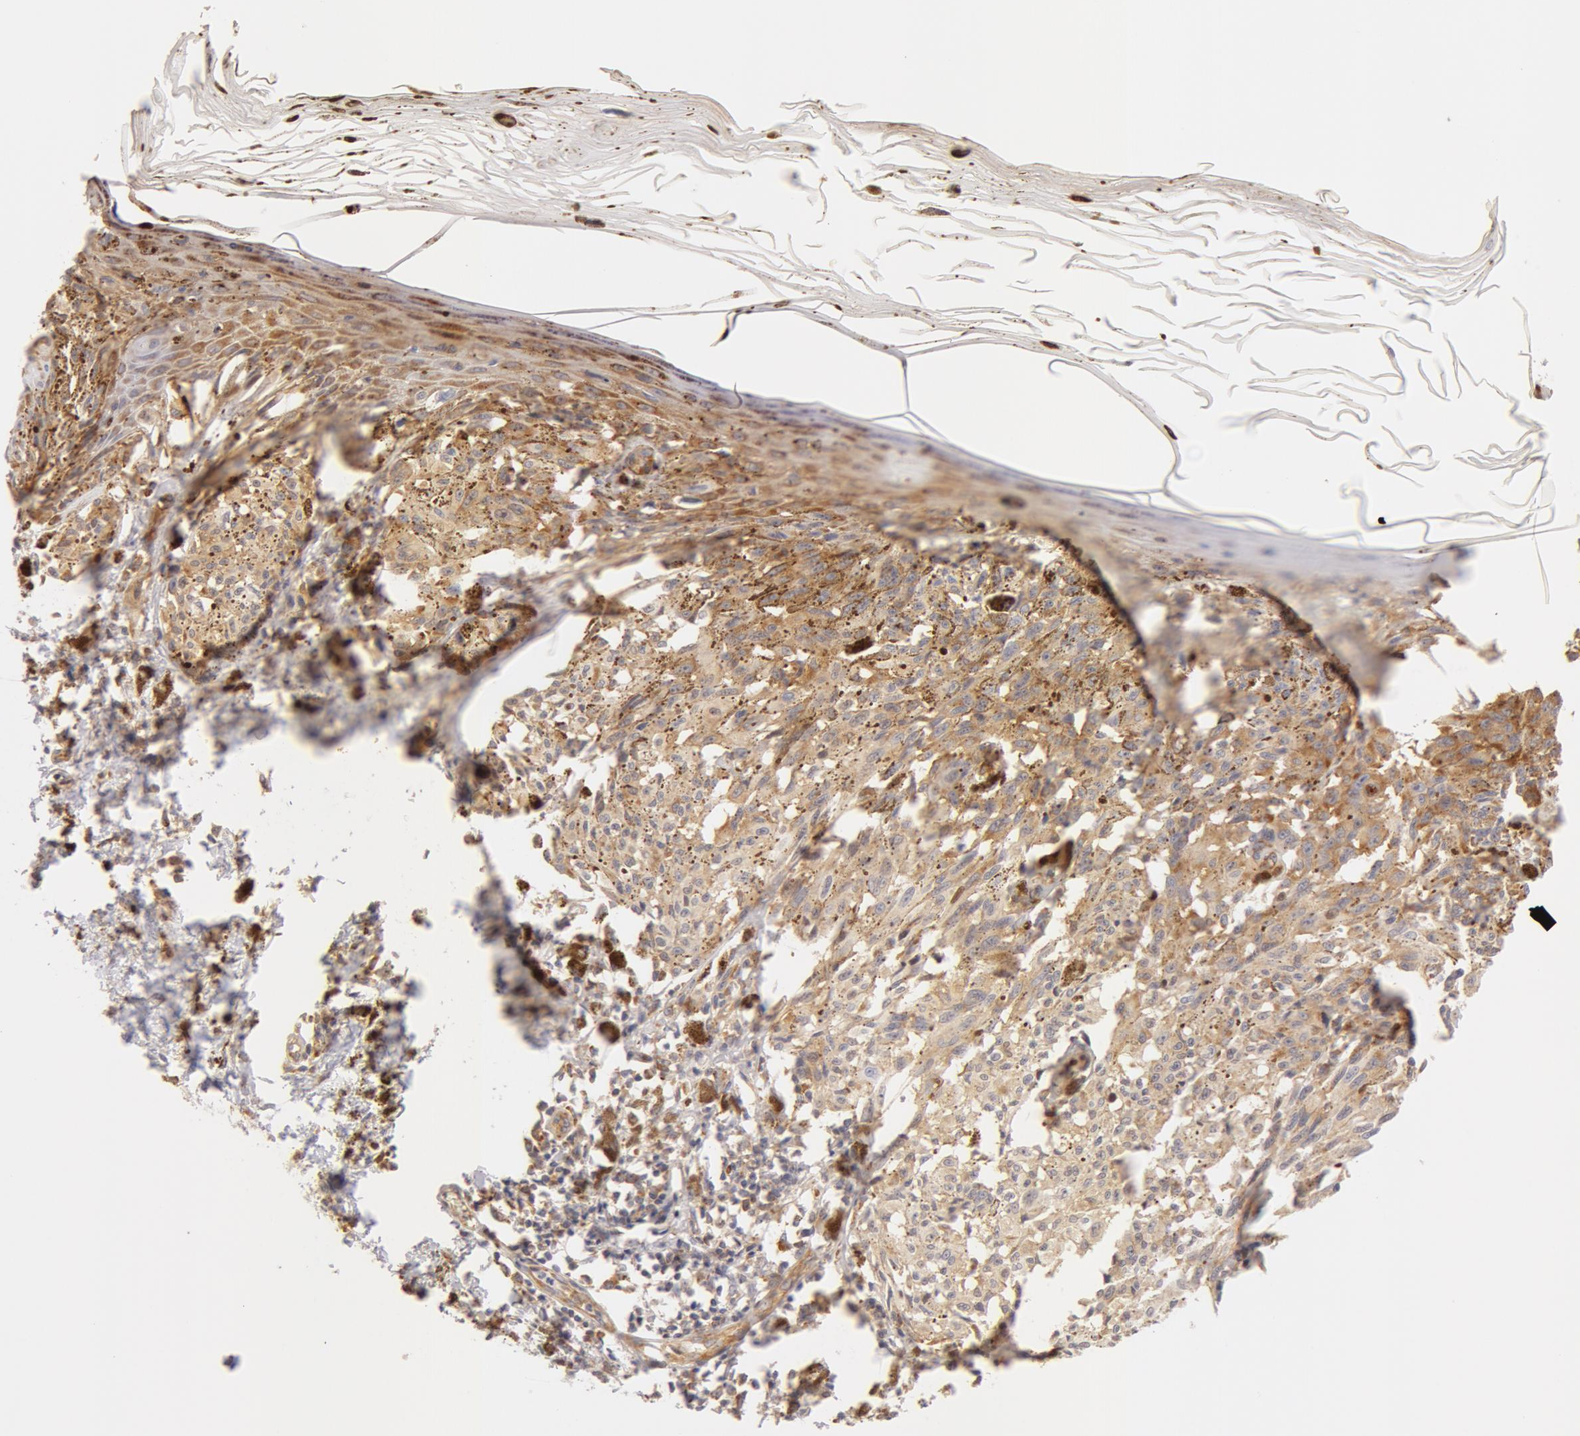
{"staining": {"intensity": "weak", "quantity": ">75%", "location": "cytoplasmic/membranous"}, "tissue": "melanoma", "cell_type": "Tumor cells", "image_type": "cancer", "snomed": [{"axis": "morphology", "description": "Malignant melanoma, NOS"}, {"axis": "topography", "description": "Skin"}], "caption": "Human melanoma stained with a brown dye demonstrates weak cytoplasmic/membranous positive positivity in about >75% of tumor cells.", "gene": "DDX3Y", "patient": {"sex": "female", "age": 72}}